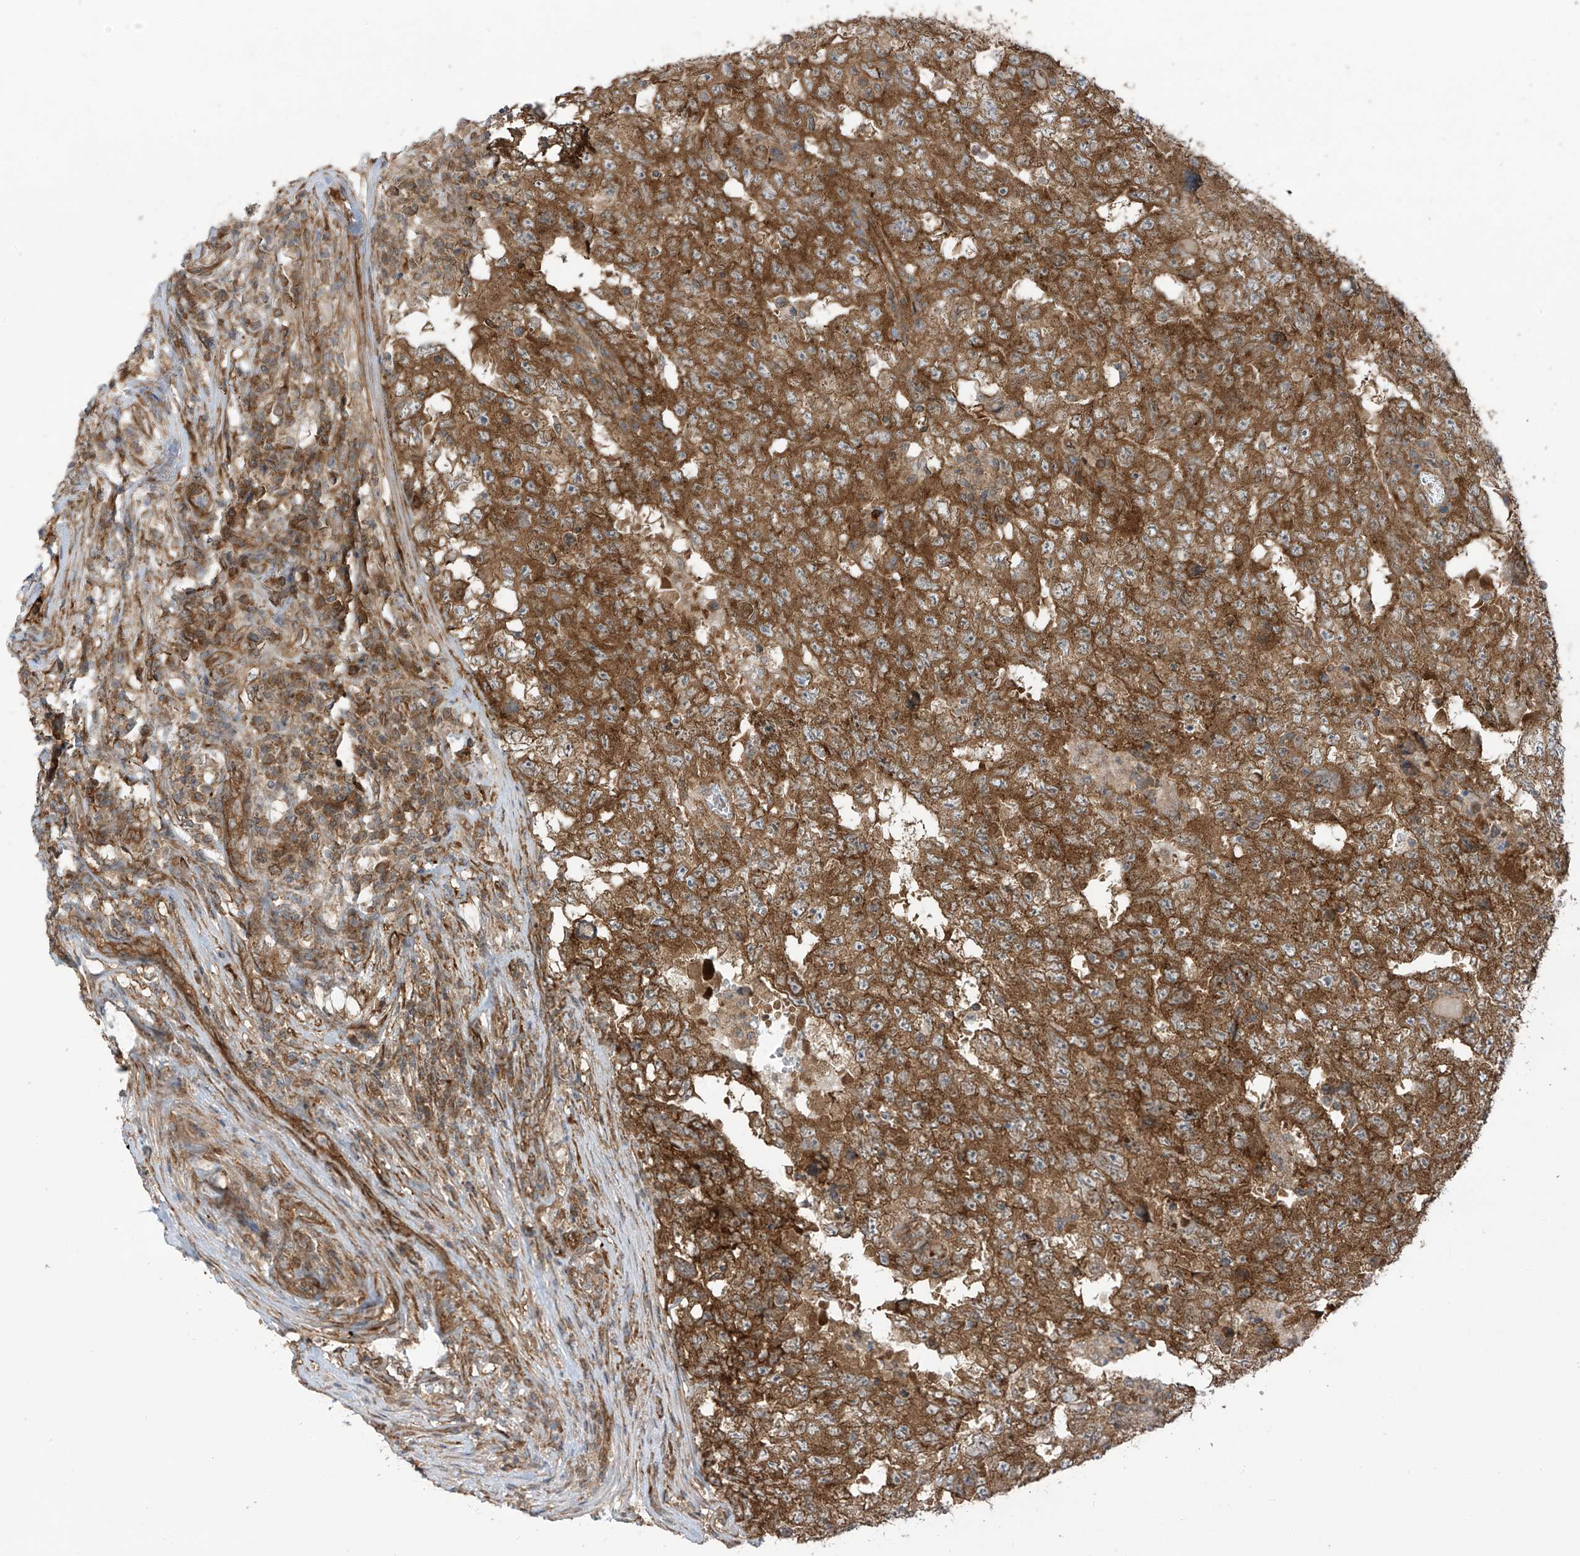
{"staining": {"intensity": "strong", "quantity": ">75%", "location": "cytoplasmic/membranous"}, "tissue": "testis cancer", "cell_type": "Tumor cells", "image_type": "cancer", "snomed": [{"axis": "morphology", "description": "Carcinoma, Embryonal, NOS"}, {"axis": "topography", "description": "Testis"}], "caption": "Testis cancer (embryonal carcinoma) stained for a protein displays strong cytoplasmic/membranous positivity in tumor cells.", "gene": "REPS1", "patient": {"sex": "male", "age": 26}}